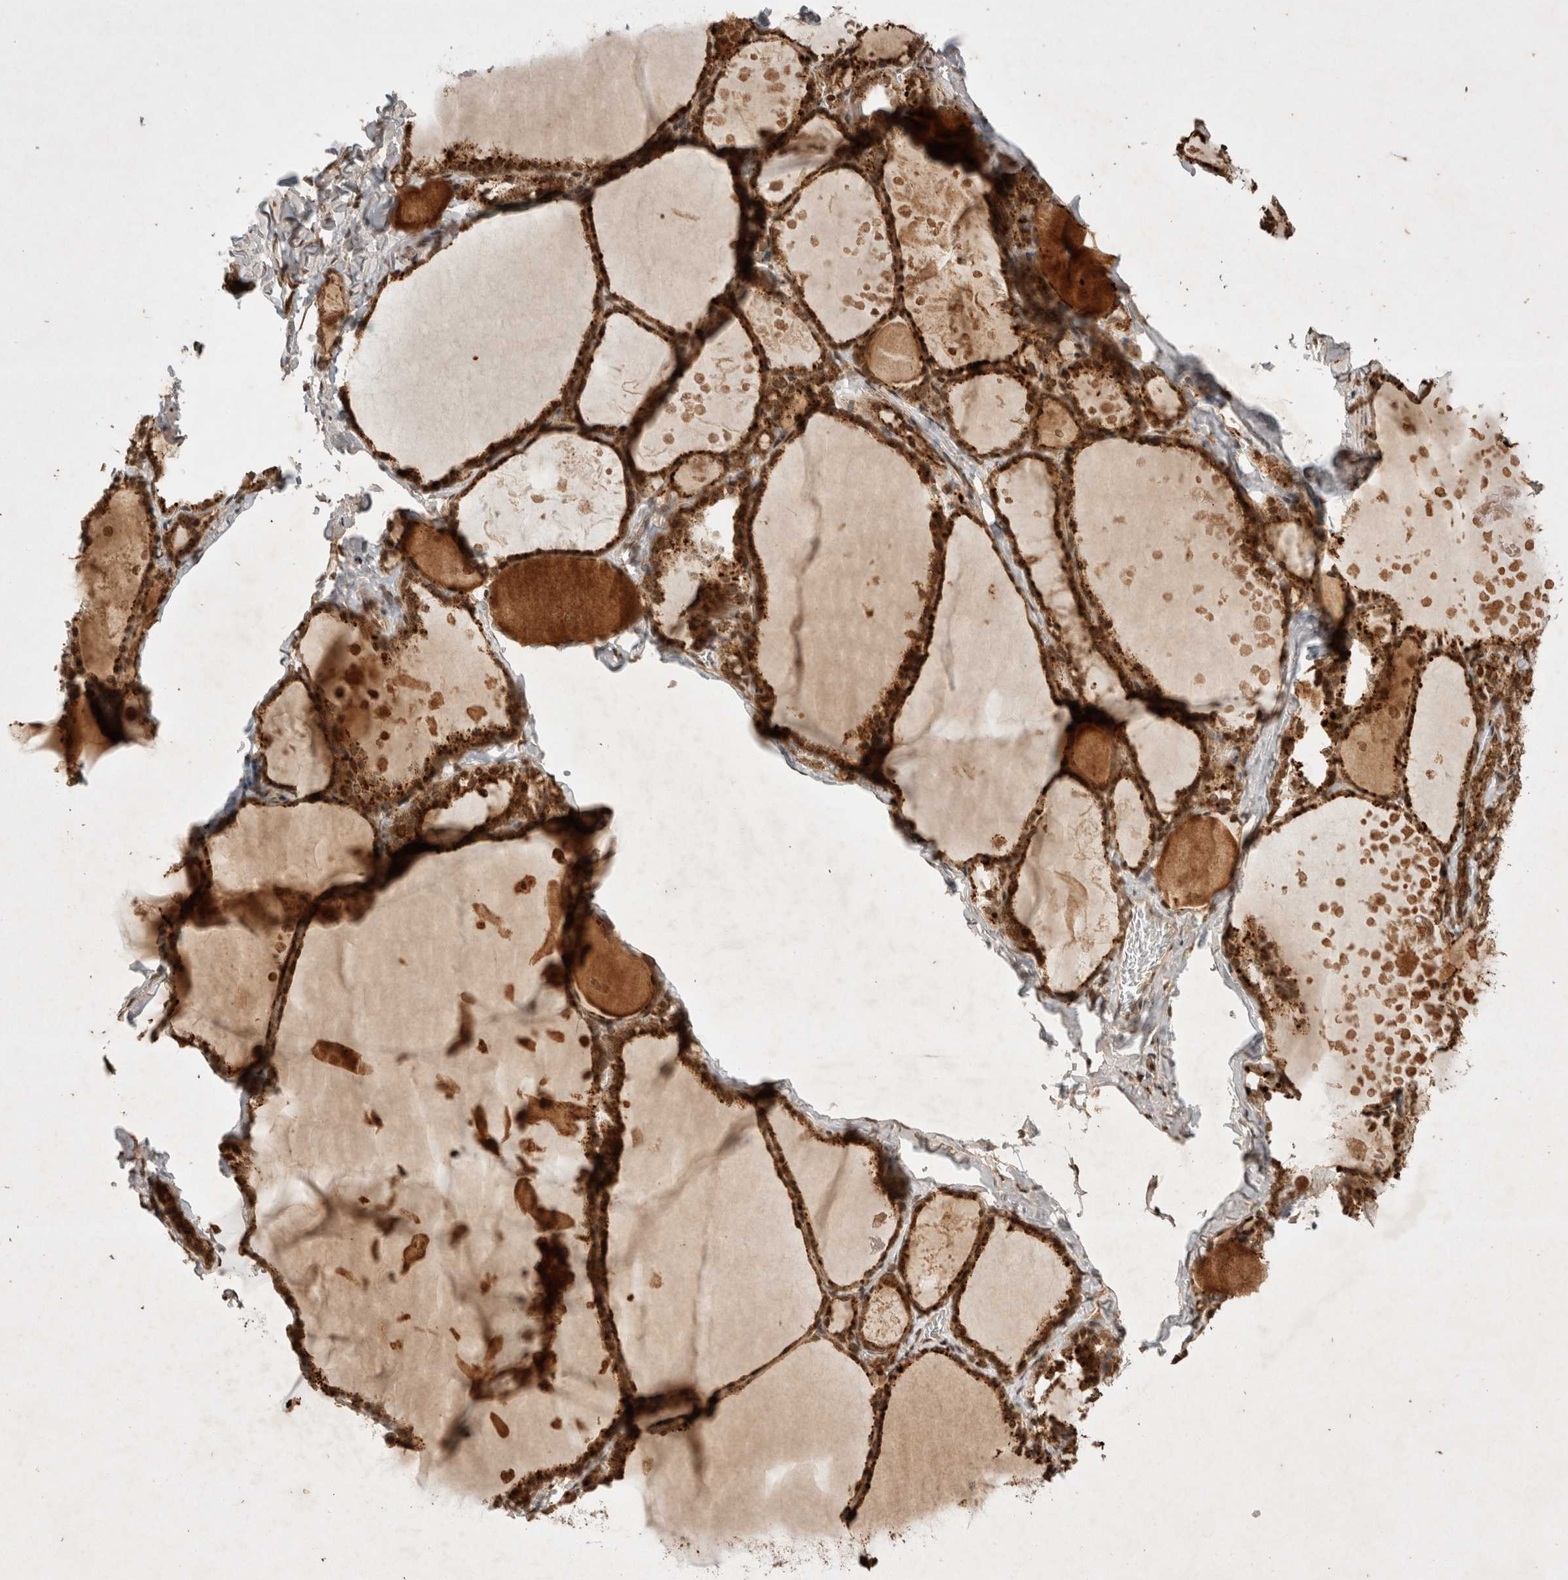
{"staining": {"intensity": "strong", "quantity": ">75%", "location": "cytoplasmic/membranous"}, "tissue": "thyroid gland", "cell_type": "Glandular cells", "image_type": "normal", "snomed": [{"axis": "morphology", "description": "Normal tissue, NOS"}, {"axis": "topography", "description": "Thyroid gland"}], "caption": "Strong cytoplasmic/membranous protein staining is appreciated in about >75% of glandular cells in thyroid gland. Immunohistochemistry stains the protein of interest in brown and the nuclei are stained blue.", "gene": "FAM221A", "patient": {"sex": "male", "age": 56}}